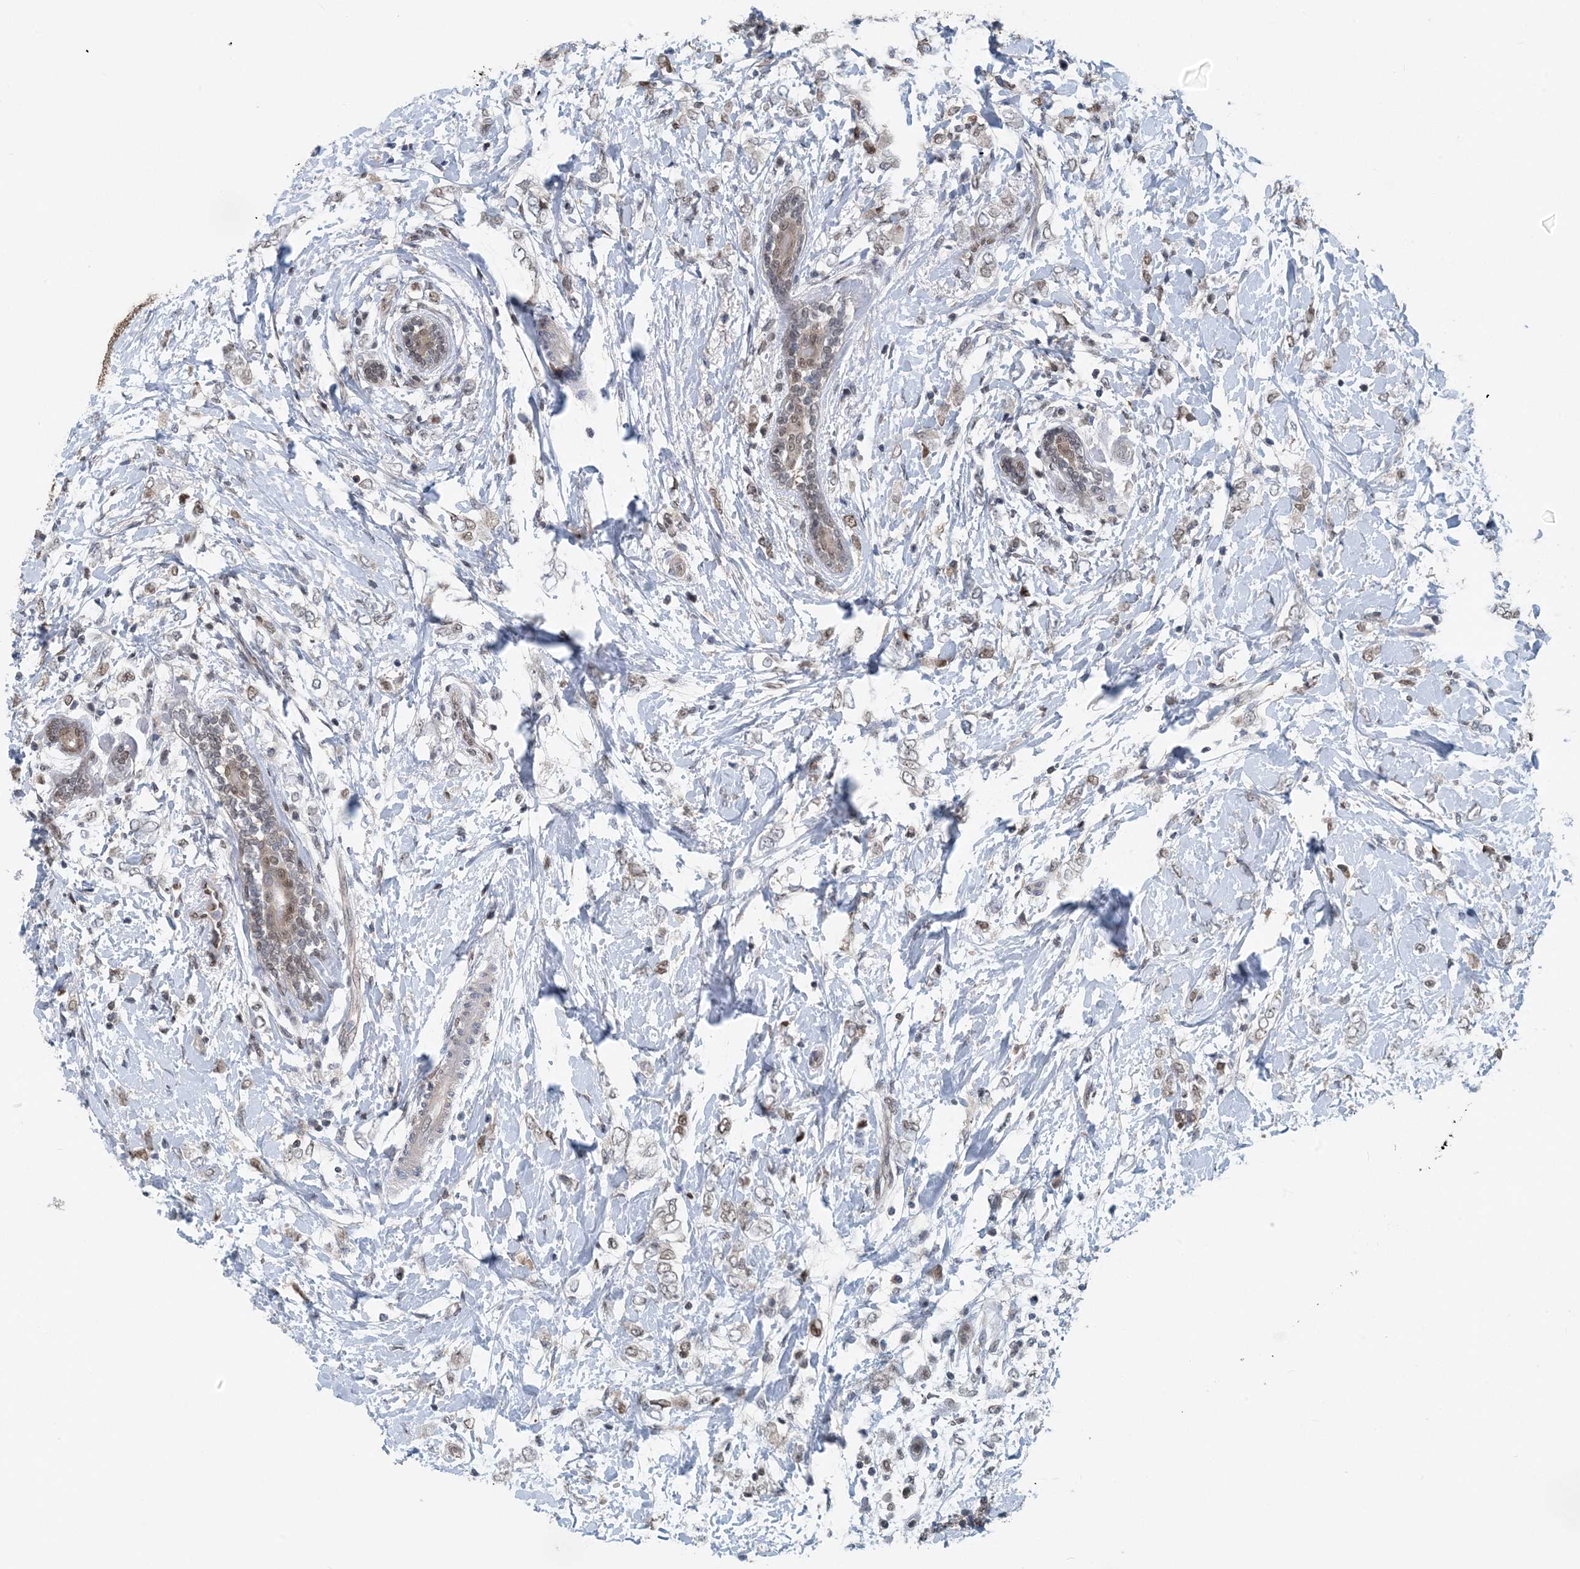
{"staining": {"intensity": "weak", "quantity": "25%-75%", "location": "cytoplasmic/membranous,nuclear"}, "tissue": "breast cancer", "cell_type": "Tumor cells", "image_type": "cancer", "snomed": [{"axis": "morphology", "description": "Normal tissue, NOS"}, {"axis": "morphology", "description": "Lobular carcinoma"}, {"axis": "topography", "description": "Breast"}], "caption": "Weak cytoplasmic/membranous and nuclear positivity is seen in approximately 25%-75% of tumor cells in breast cancer (lobular carcinoma).", "gene": "HIKESHI", "patient": {"sex": "female", "age": 47}}